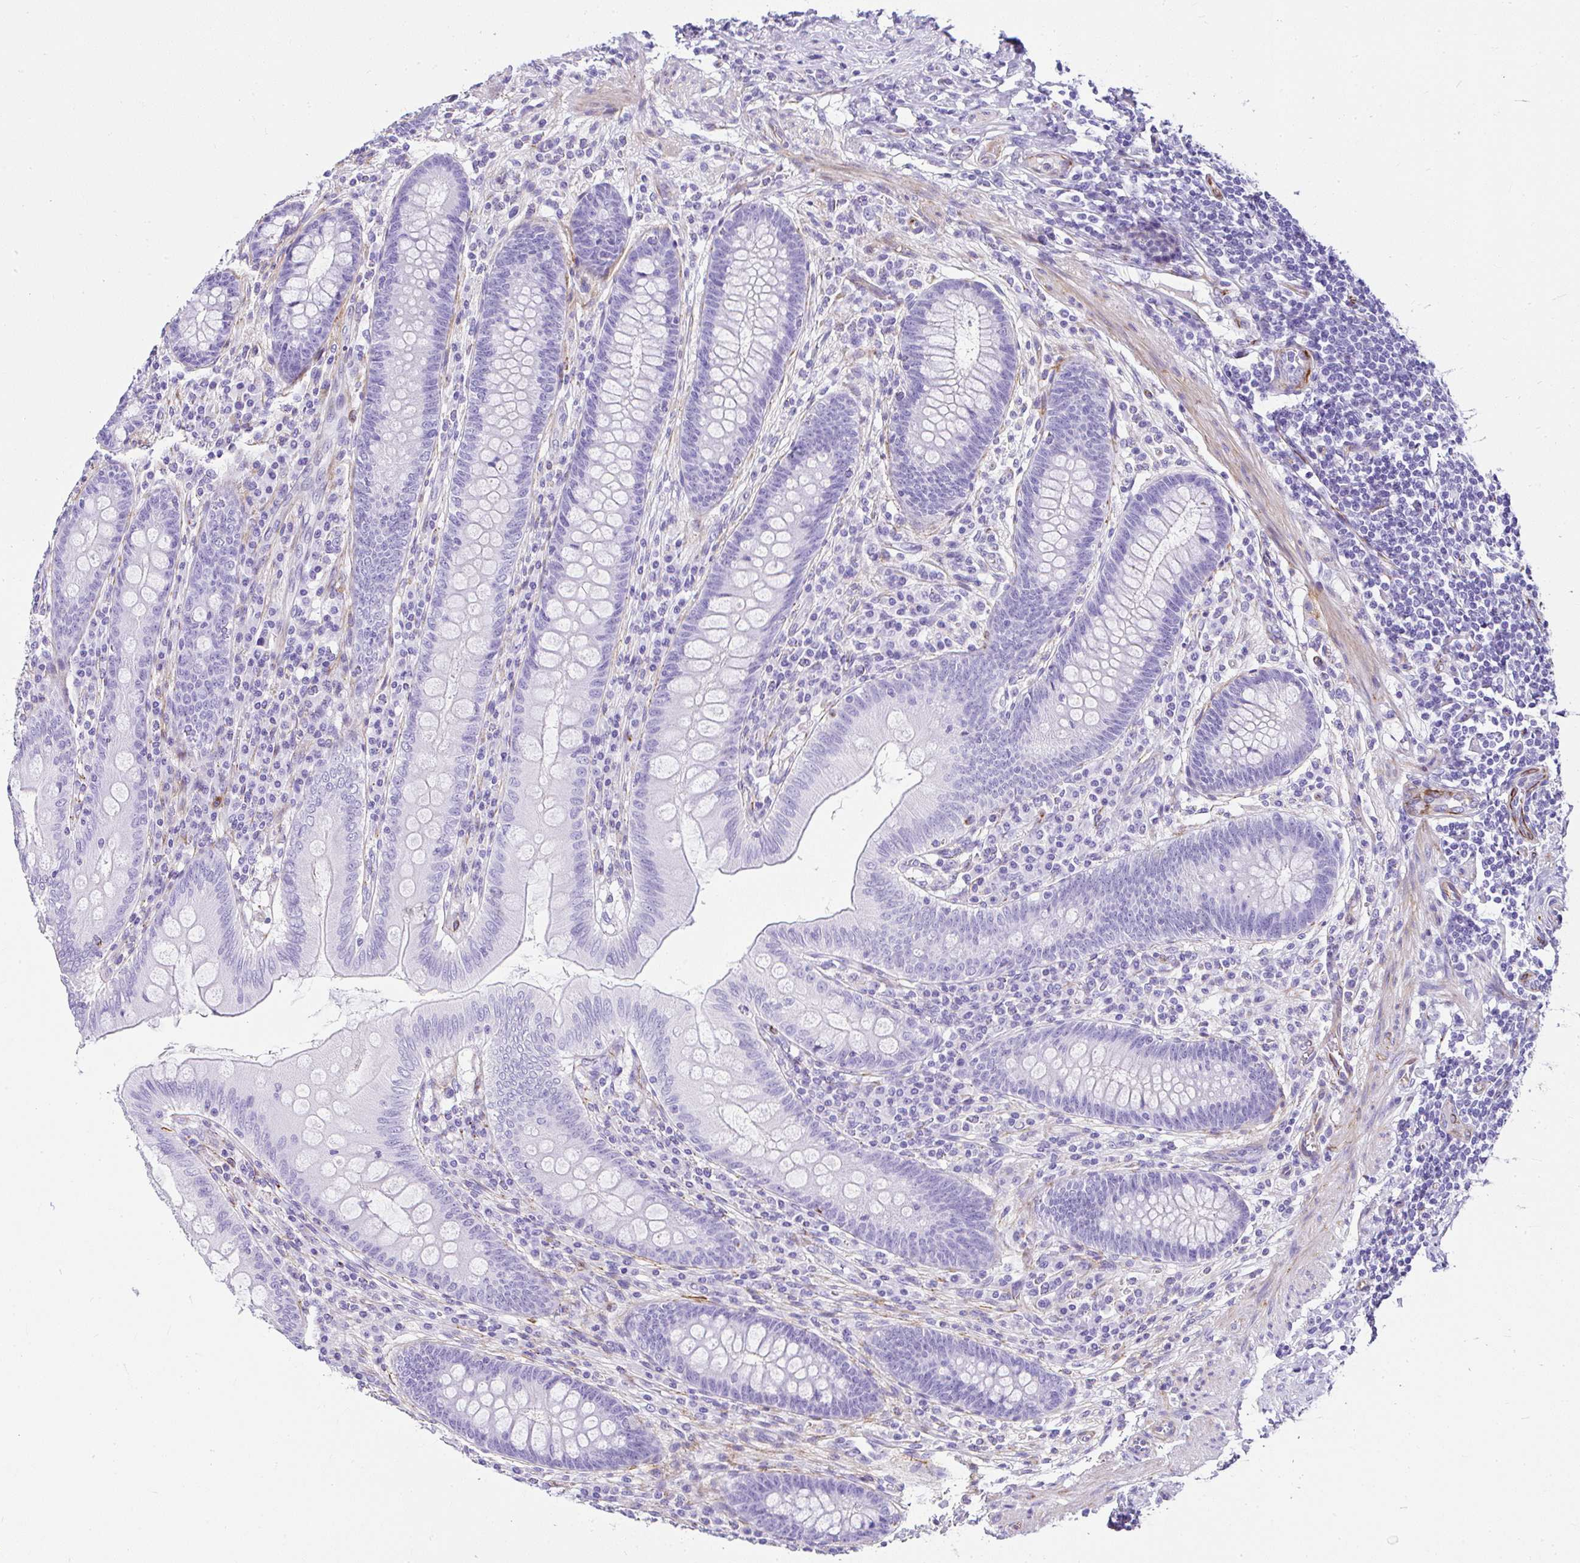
{"staining": {"intensity": "negative", "quantity": "none", "location": "none"}, "tissue": "appendix", "cell_type": "Glandular cells", "image_type": "normal", "snomed": [{"axis": "morphology", "description": "Normal tissue, NOS"}, {"axis": "topography", "description": "Appendix"}], "caption": "Human appendix stained for a protein using IHC displays no expression in glandular cells.", "gene": "DEPDC5", "patient": {"sex": "male", "age": 71}}